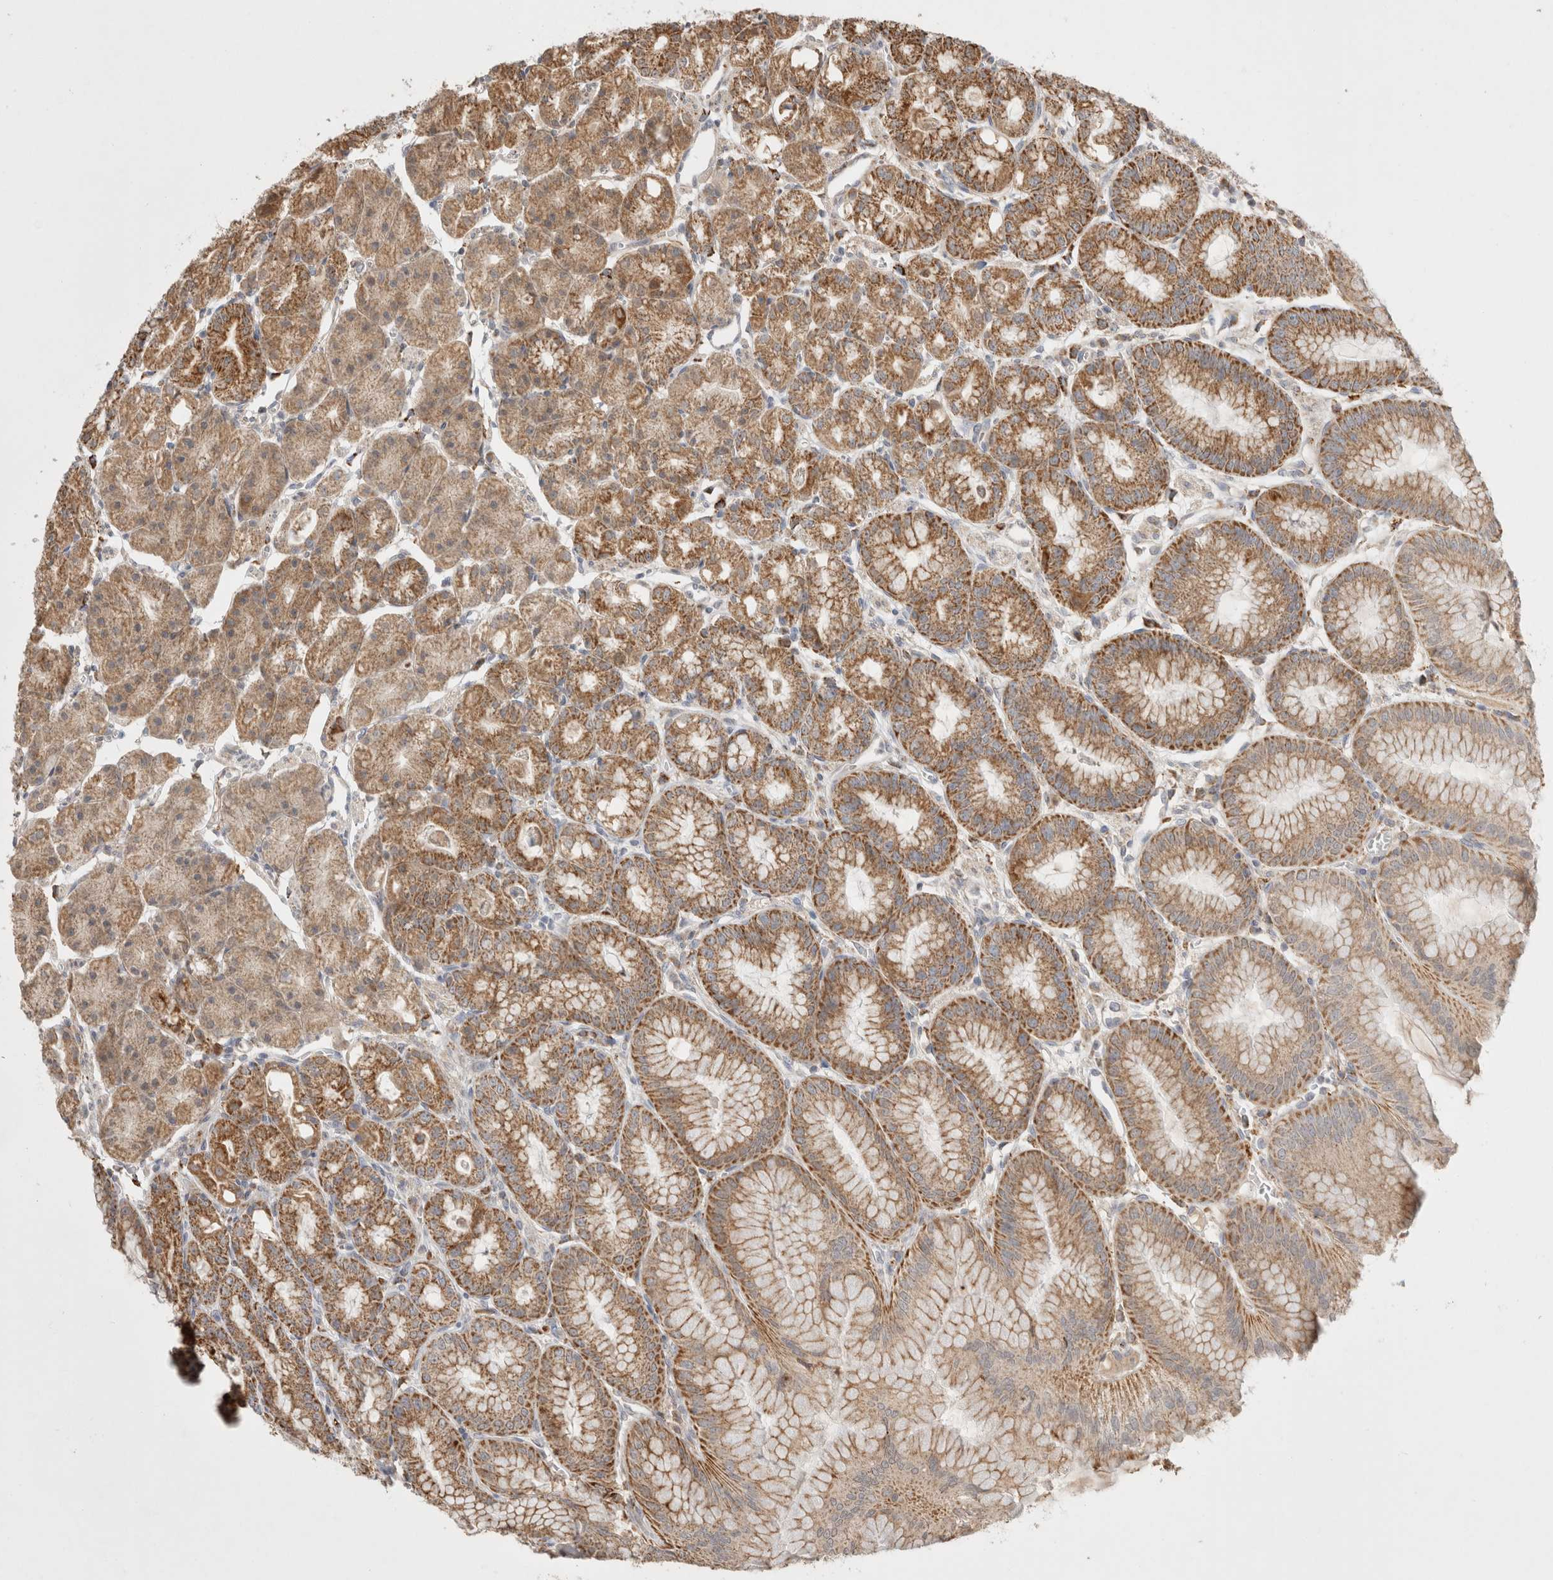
{"staining": {"intensity": "moderate", "quantity": ">75%", "location": "cytoplasmic/membranous"}, "tissue": "stomach", "cell_type": "Glandular cells", "image_type": "normal", "snomed": [{"axis": "morphology", "description": "Normal tissue, NOS"}, {"axis": "topography", "description": "Stomach, lower"}], "caption": "Protein staining by IHC exhibits moderate cytoplasmic/membranous expression in approximately >75% of glandular cells in benign stomach.", "gene": "HROB", "patient": {"sex": "male", "age": 71}}